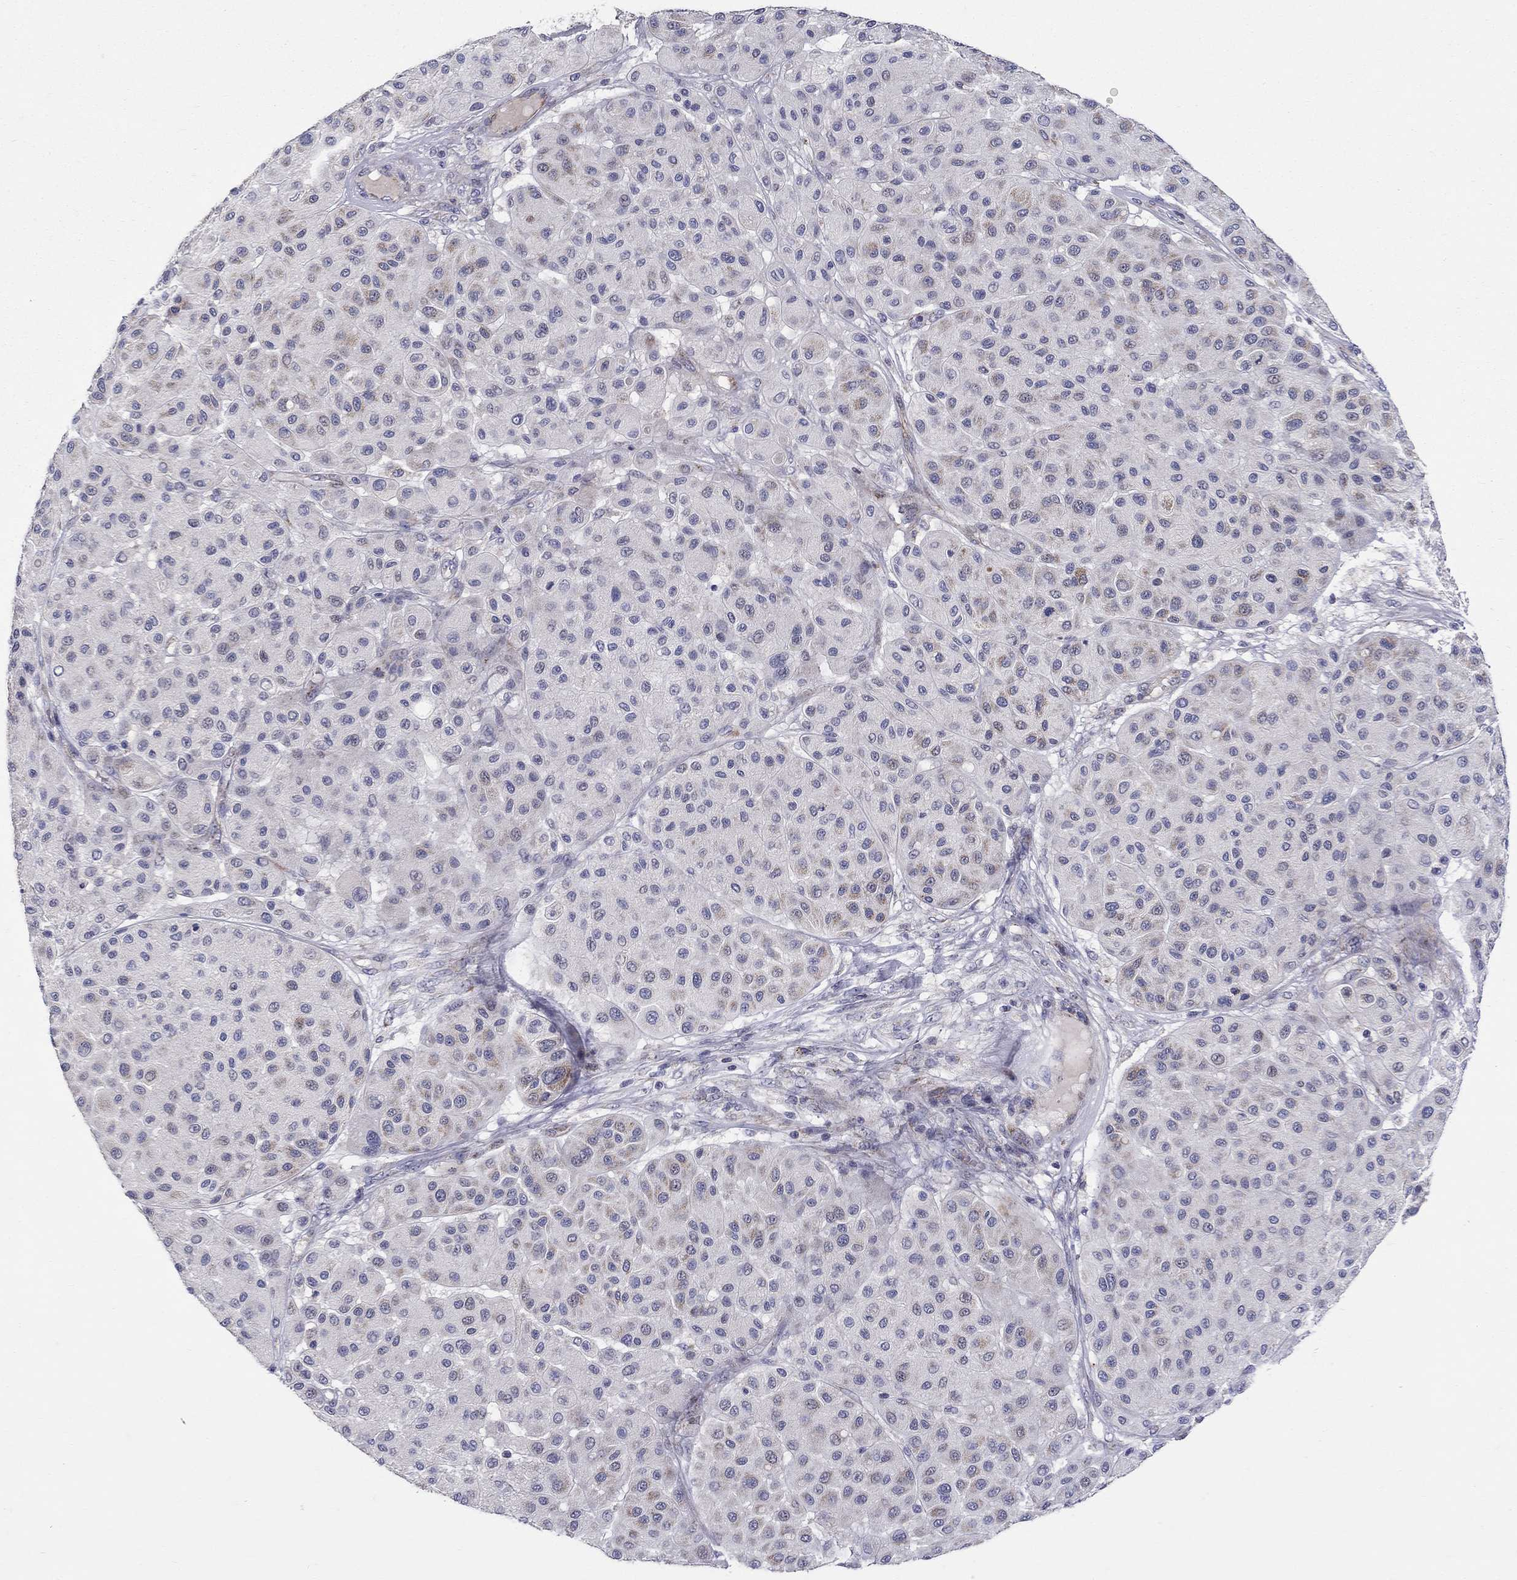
{"staining": {"intensity": "weak", "quantity": "25%-75%", "location": "cytoplasmic/membranous"}, "tissue": "melanoma", "cell_type": "Tumor cells", "image_type": "cancer", "snomed": [{"axis": "morphology", "description": "Malignant melanoma, Metastatic site"}, {"axis": "topography", "description": "Smooth muscle"}], "caption": "The immunohistochemical stain shows weak cytoplasmic/membranous positivity in tumor cells of melanoma tissue.", "gene": "HMX2", "patient": {"sex": "male", "age": 41}}